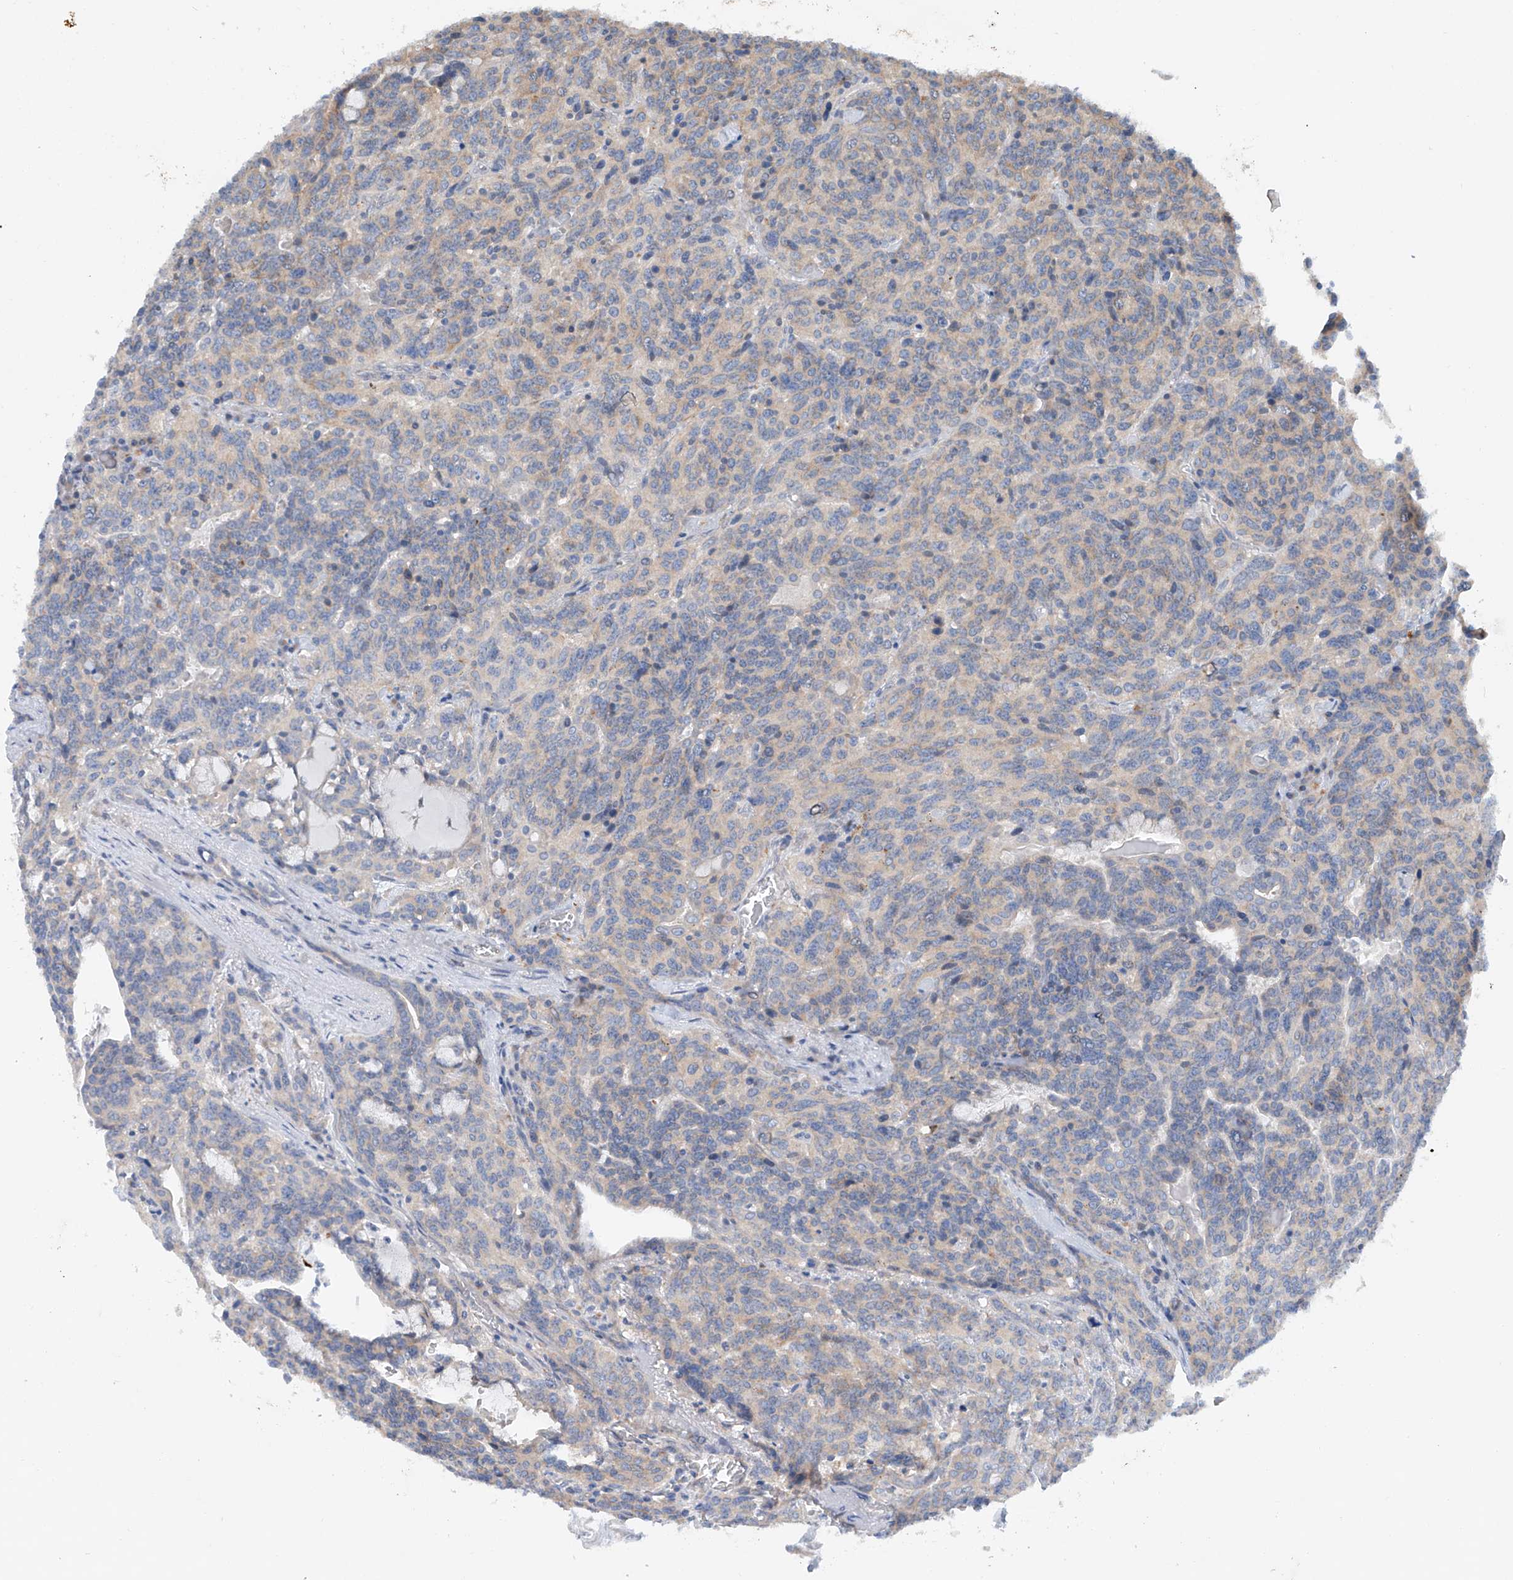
{"staining": {"intensity": "weak", "quantity": "25%-75%", "location": "cytoplasmic/membranous"}, "tissue": "carcinoid", "cell_type": "Tumor cells", "image_type": "cancer", "snomed": [{"axis": "morphology", "description": "Carcinoid, malignant, NOS"}, {"axis": "topography", "description": "Lung"}], "caption": "Immunohistochemical staining of human malignant carcinoid reveals low levels of weak cytoplasmic/membranous protein staining in about 25%-75% of tumor cells.", "gene": "CEP85L", "patient": {"sex": "female", "age": 46}}